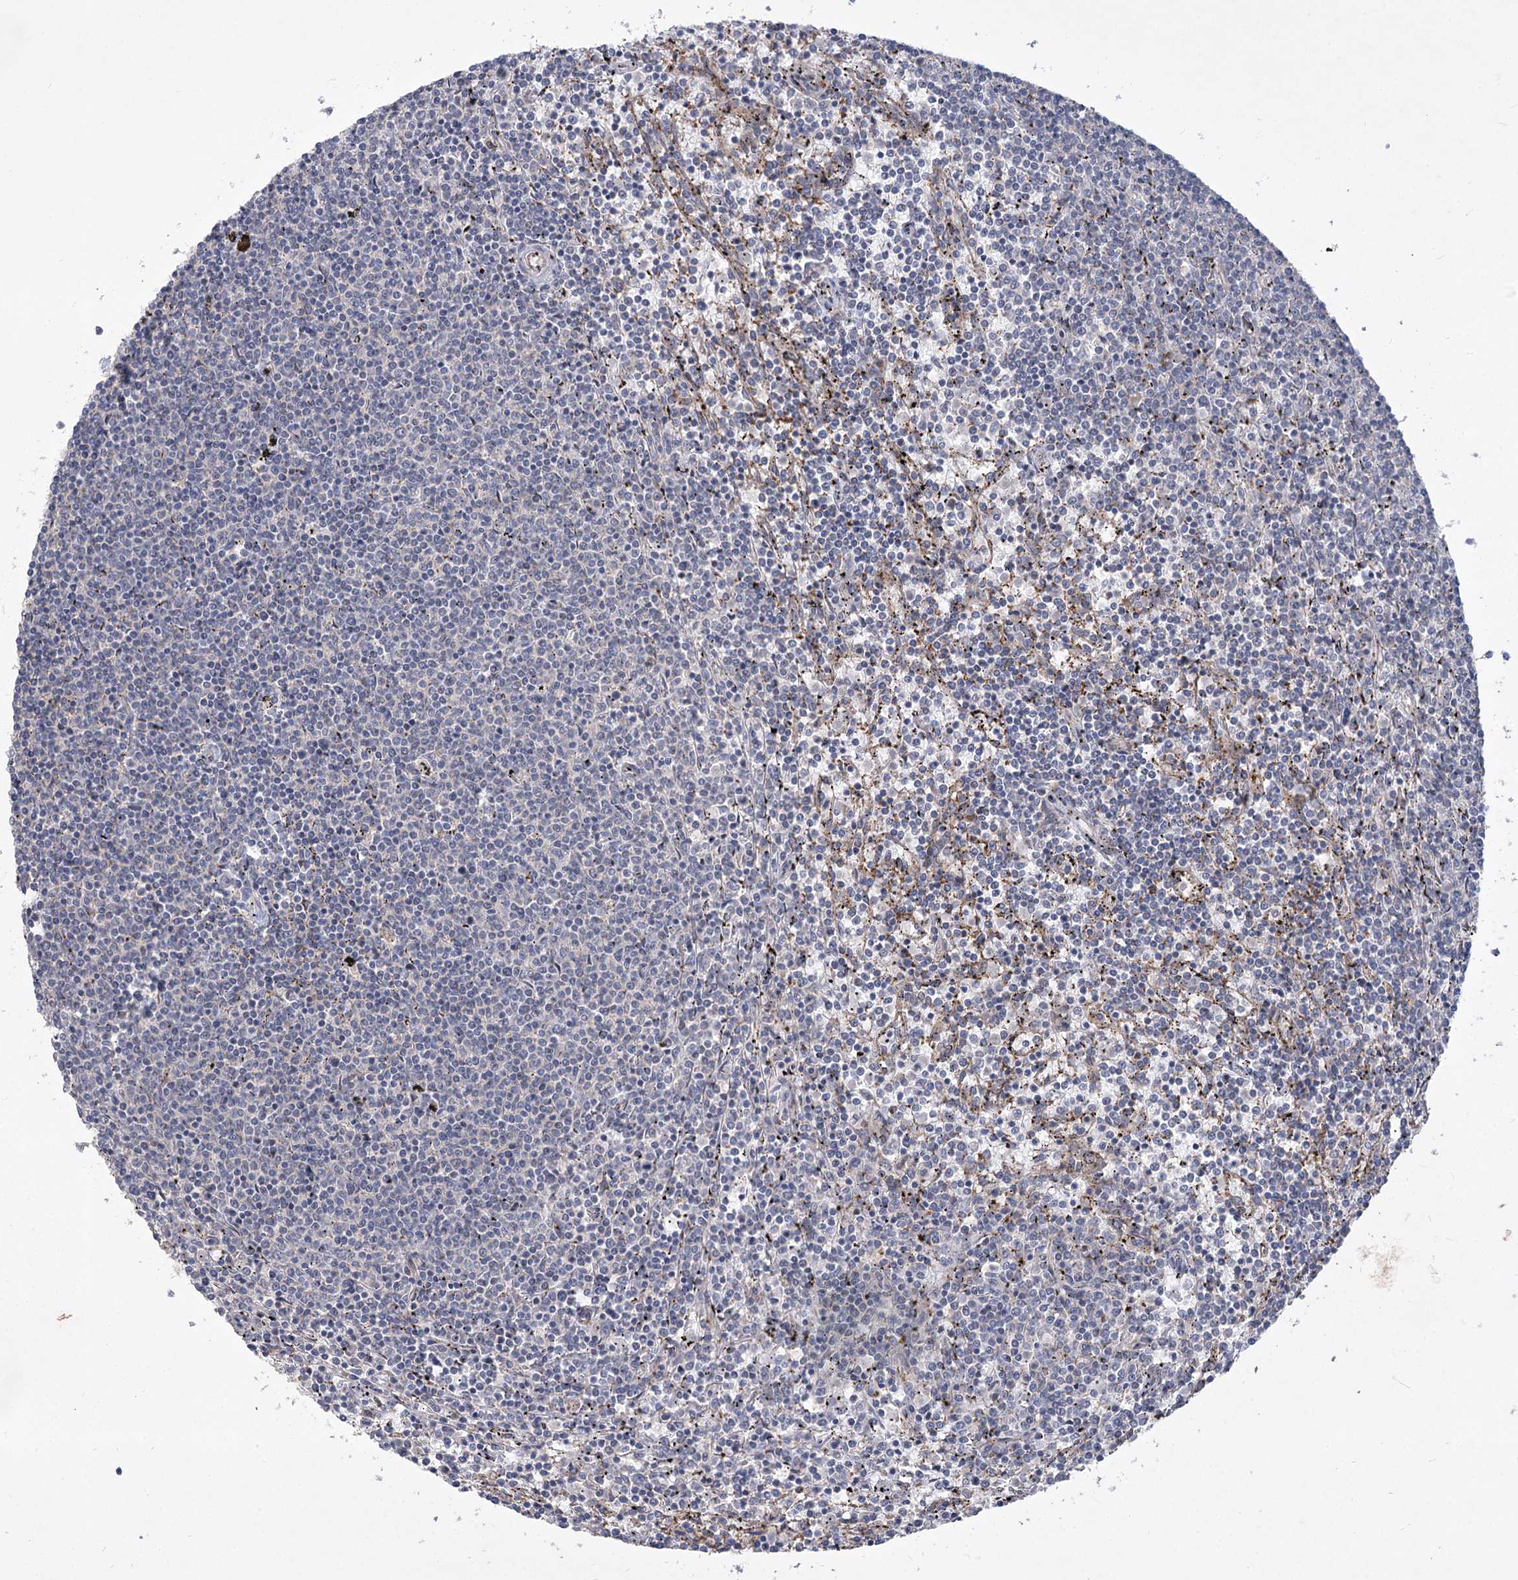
{"staining": {"intensity": "negative", "quantity": "none", "location": "none"}, "tissue": "lymphoma", "cell_type": "Tumor cells", "image_type": "cancer", "snomed": [{"axis": "morphology", "description": "Malignant lymphoma, non-Hodgkin's type, Low grade"}, {"axis": "topography", "description": "Spleen"}], "caption": "The photomicrograph displays no significant staining in tumor cells of lymphoma.", "gene": "RIN2", "patient": {"sex": "female", "age": 50}}